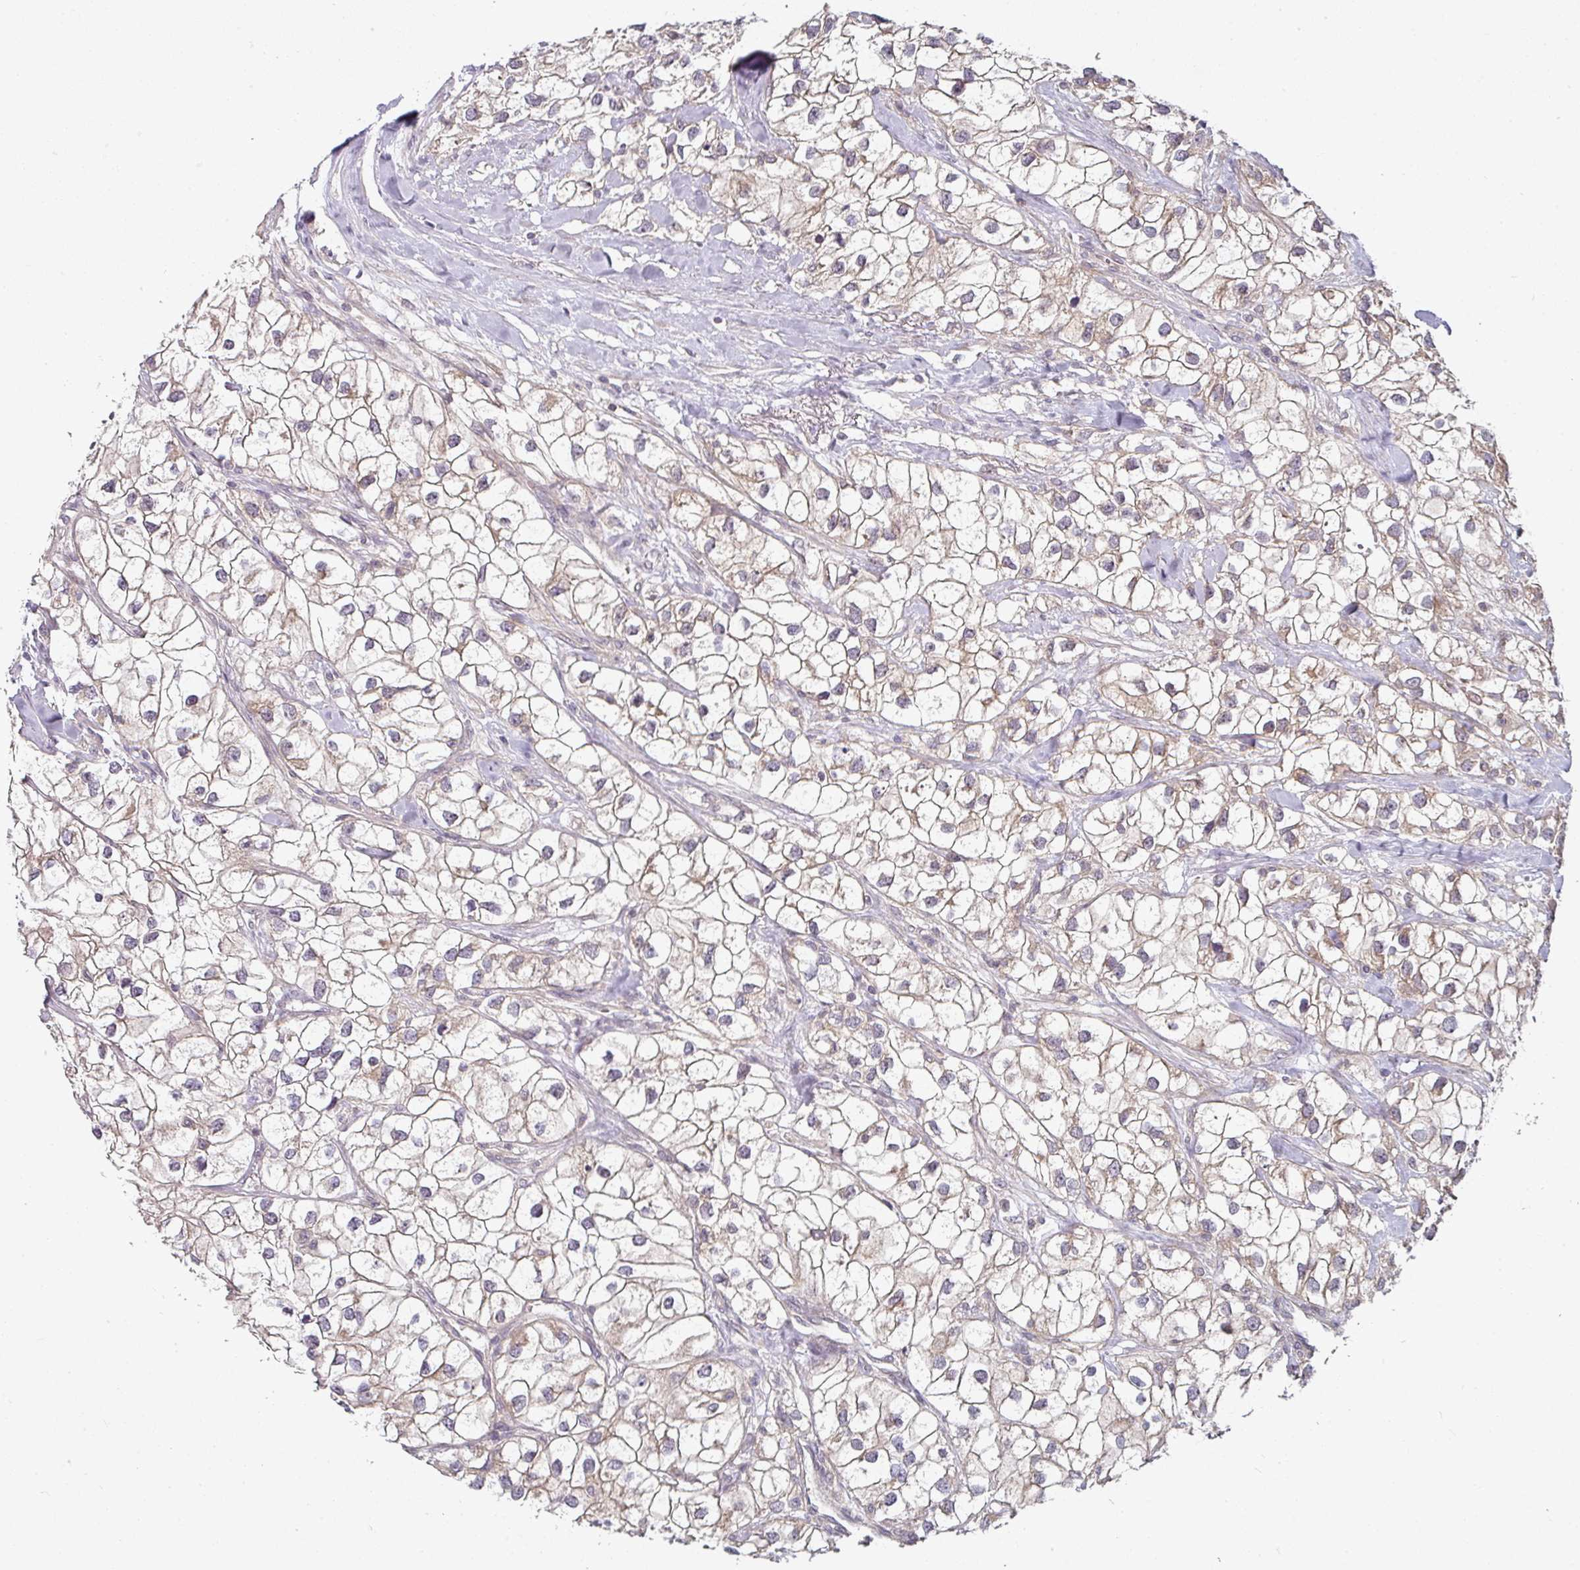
{"staining": {"intensity": "weak", "quantity": "25%-75%", "location": "cytoplasmic/membranous"}, "tissue": "renal cancer", "cell_type": "Tumor cells", "image_type": "cancer", "snomed": [{"axis": "morphology", "description": "Adenocarcinoma, NOS"}, {"axis": "topography", "description": "Kidney"}], "caption": "Renal adenocarcinoma was stained to show a protein in brown. There is low levels of weak cytoplasmic/membranous positivity in approximately 25%-75% of tumor cells.", "gene": "MAP2K2", "patient": {"sex": "male", "age": 59}}